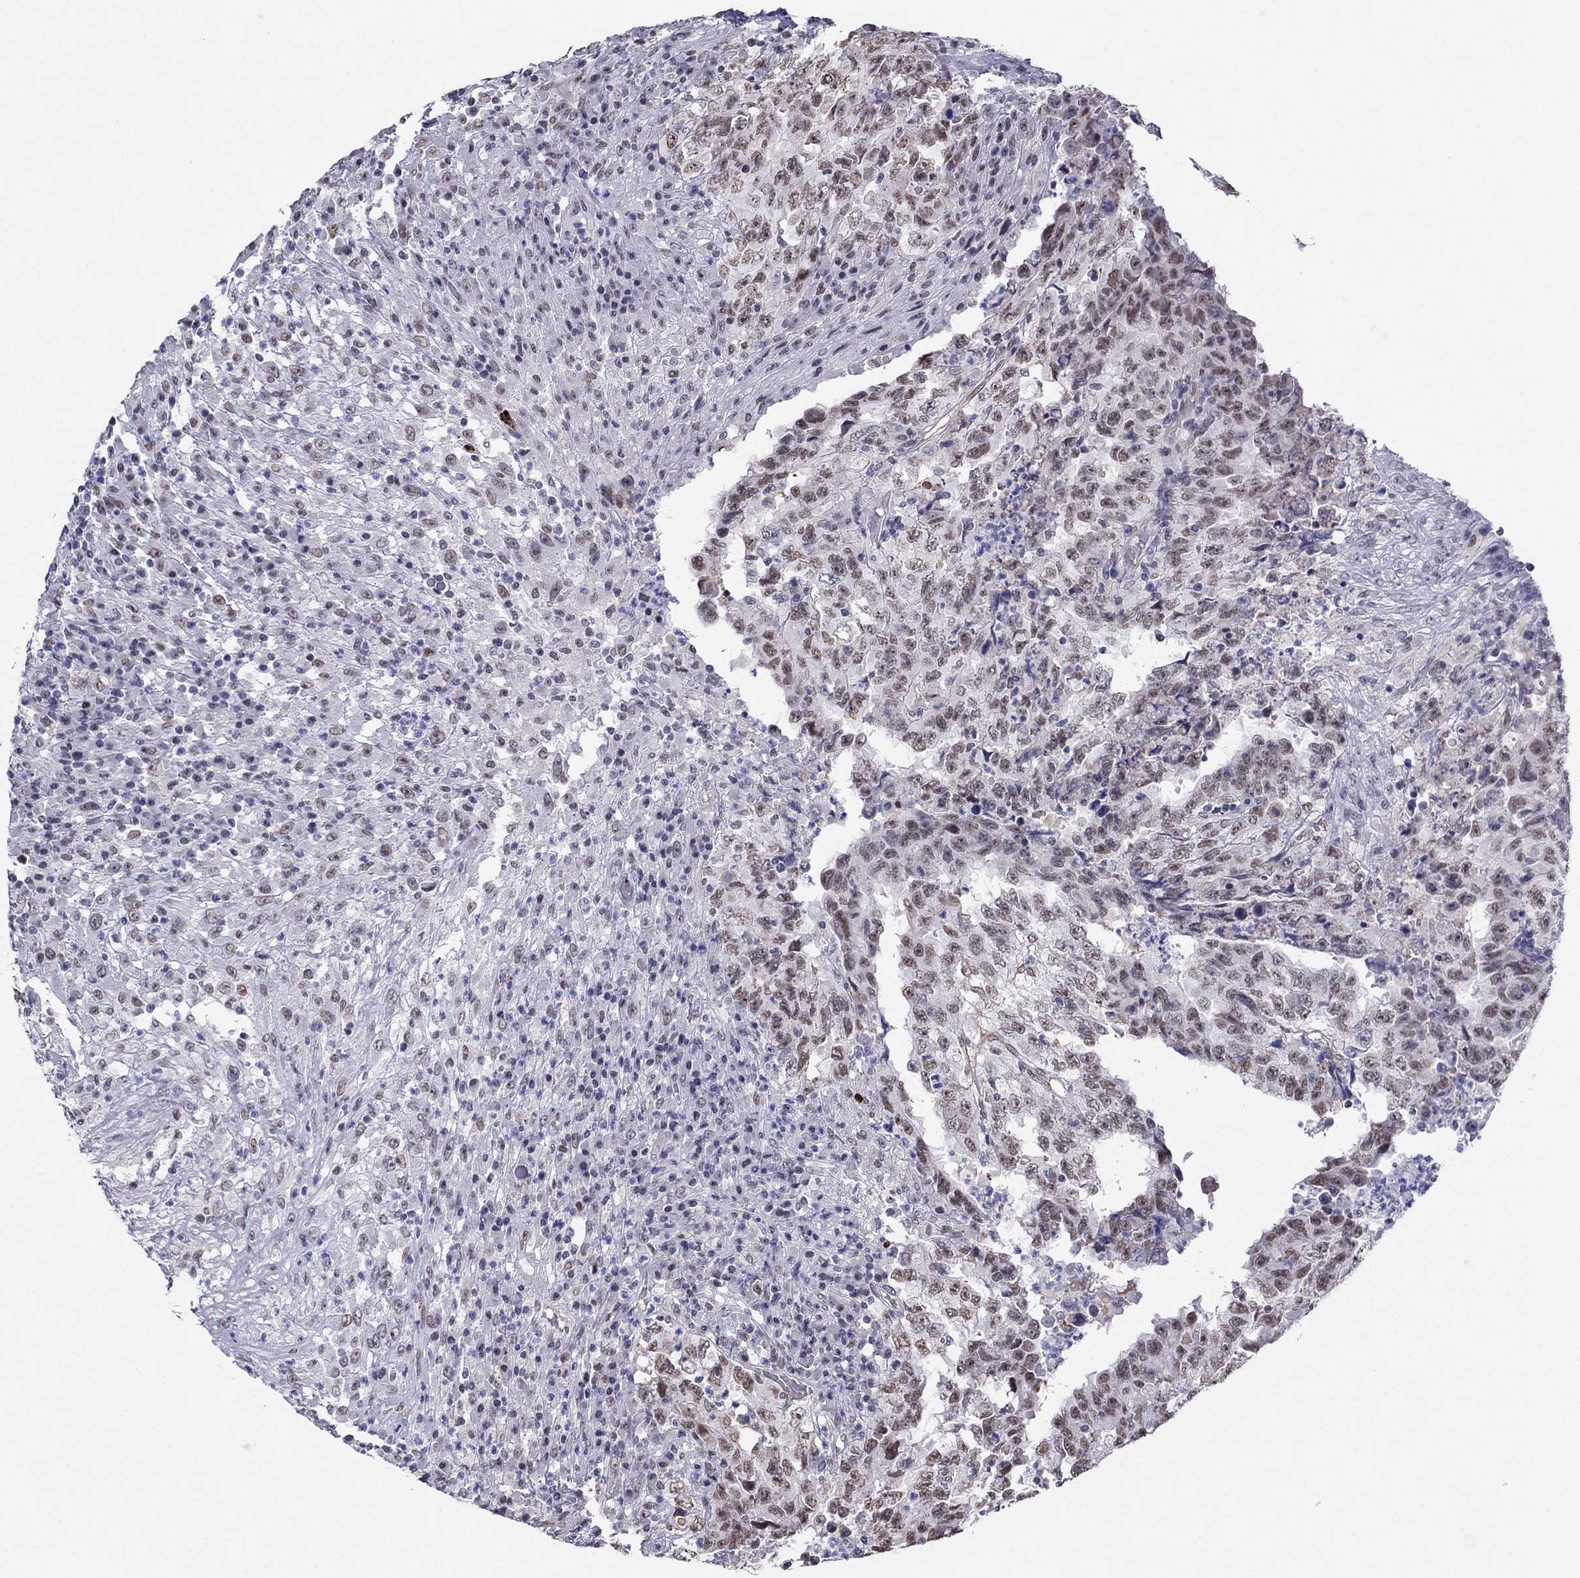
{"staining": {"intensity": "weak", "quantity": ">75%", "location": "nuclear"}, "tissue": "testis cancer", "cell_type": "Tumor cells", "image_type": "cancer", "snomed": [{"axis": "morphology", "description": "Necrosis, NOS"}, {"axis": "morphology", "description": "Carcinoma, Embryonal, NOS"}, {"axis": "topography", "description": "Testis"}], "caption": "A brown stain labels weak nuclear expression of a protein in human testis cancer tumor cells.", "gene": "PPM1G", "patient": {"sex": "male", "age": 19}}